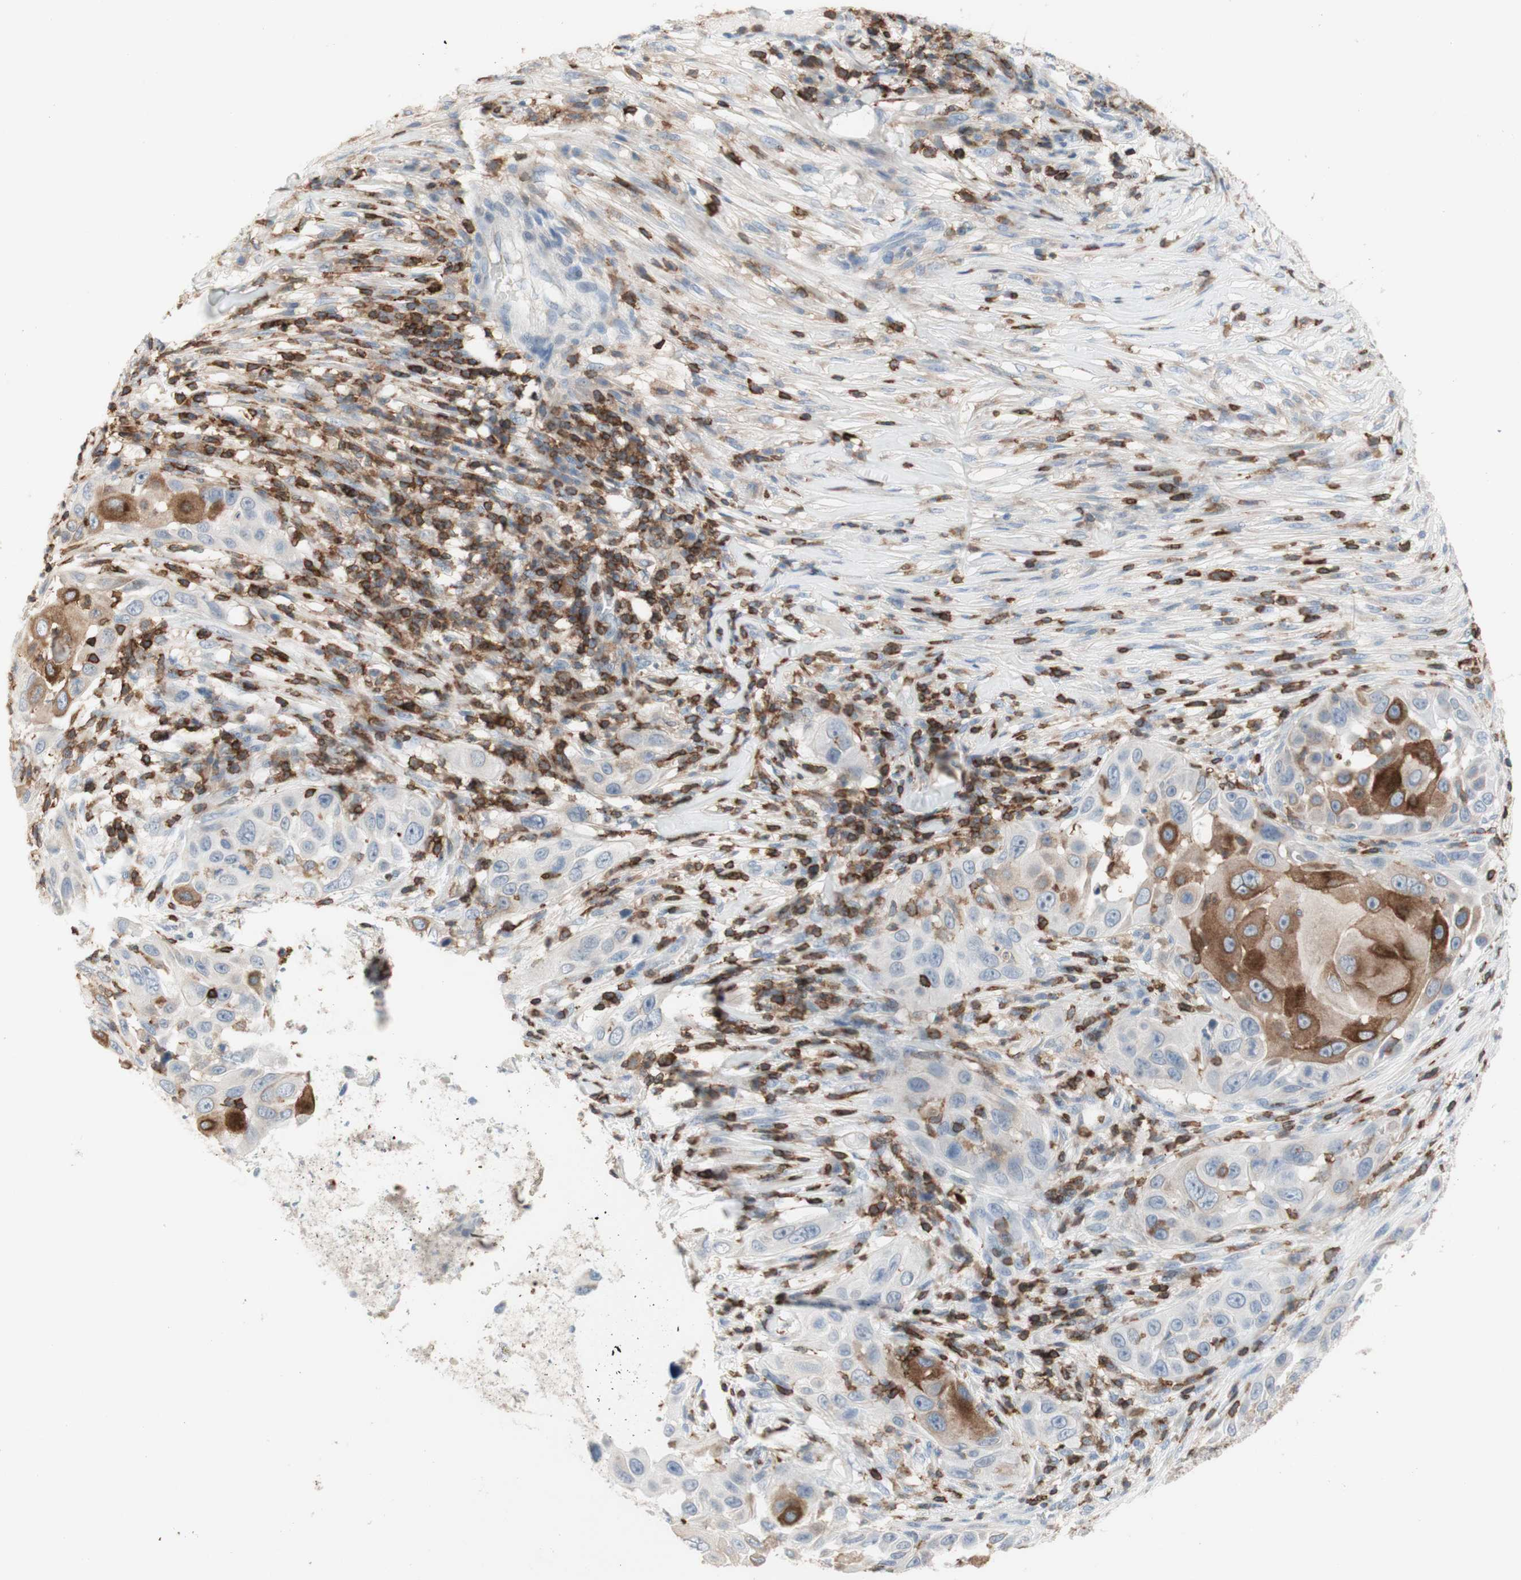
{"staining": {"intensity": "moderate", "quantity": "25%-75%", "location": "cytoplasmic/membranous"}, "tissue": "skin cancer", "cell_type": "Tumor cells", "image_type": "cancer", "snomed": [{"axis": "morphology", "description": "Squamous cell carcinoma, NOS"}, {"axis": "topography", "description": "Skin"}], "caption": "Immunohistochemistry (DAB (3,3'-diaminobenzidine)) staining of skin cancer (squamous cell carcinoma) demonstrates moderate cytoplasmic/membranous protein staining in approximately 25%-75% of tumor cells.", "gene": "SPINK6", "patient": {"sex": "female", "age": 44}}